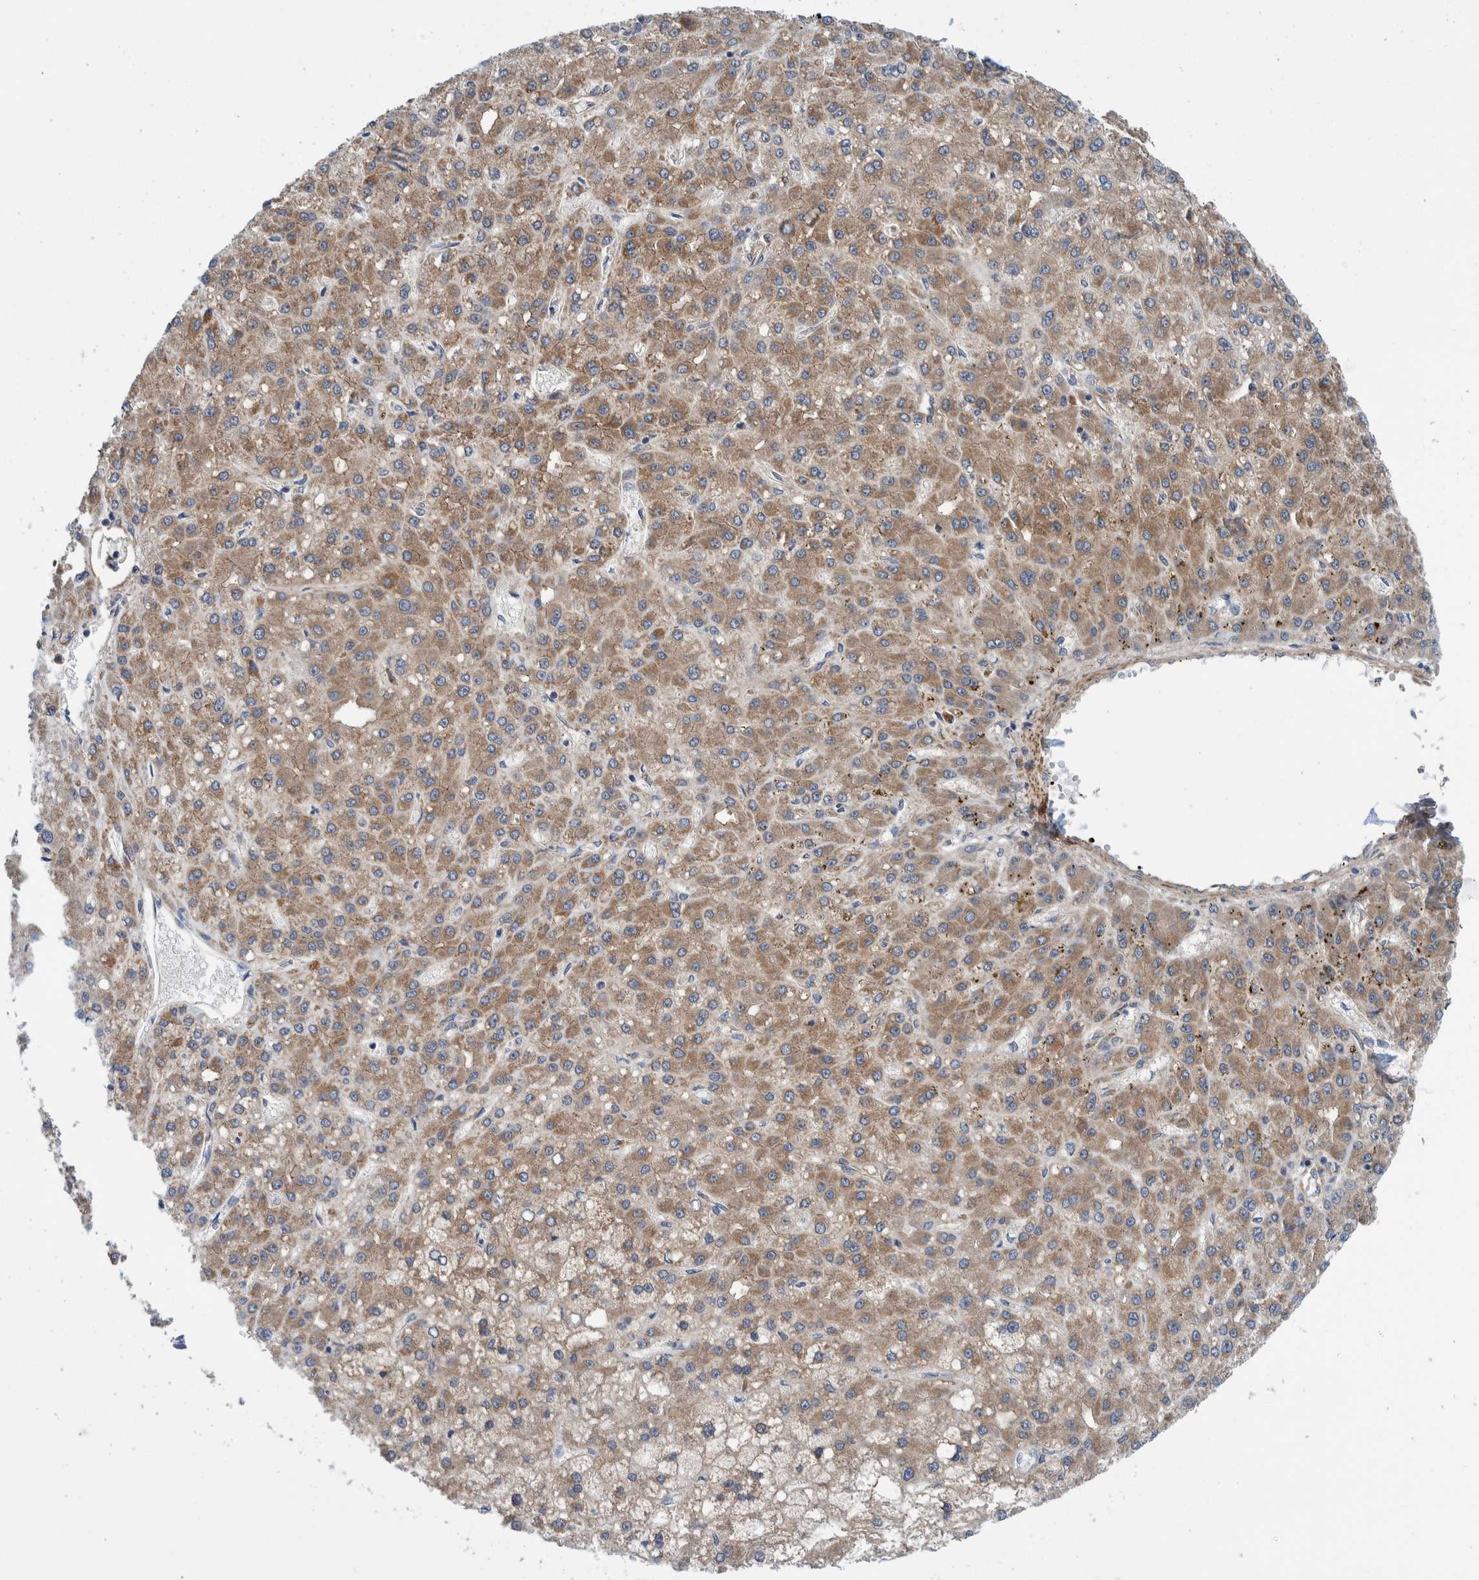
{"staining": {"intensity": "moderate", "quantity": ">75%", "location": "cytoplasmic/membranous"}, "tissue": "liver cancer", "cell_type": "Tumor cells", "image_type": "cancer", "snomed": [{"axis": "morphology", "description": "Carcinoma, Hepatocellular, NOS"}, {"axis": "topography", "description": "Liver"}], "caption": "Immunohistochemistry (DAB (3,3'-diaminobenzidine)) staining of liver hepatocellular carcinoma reveals moderate cytoplasmic/membranous protein staining in approximately >75% of tumor cells.", "gene": "SLC25A10", "patient": {"sex": "male", "age": 67}}